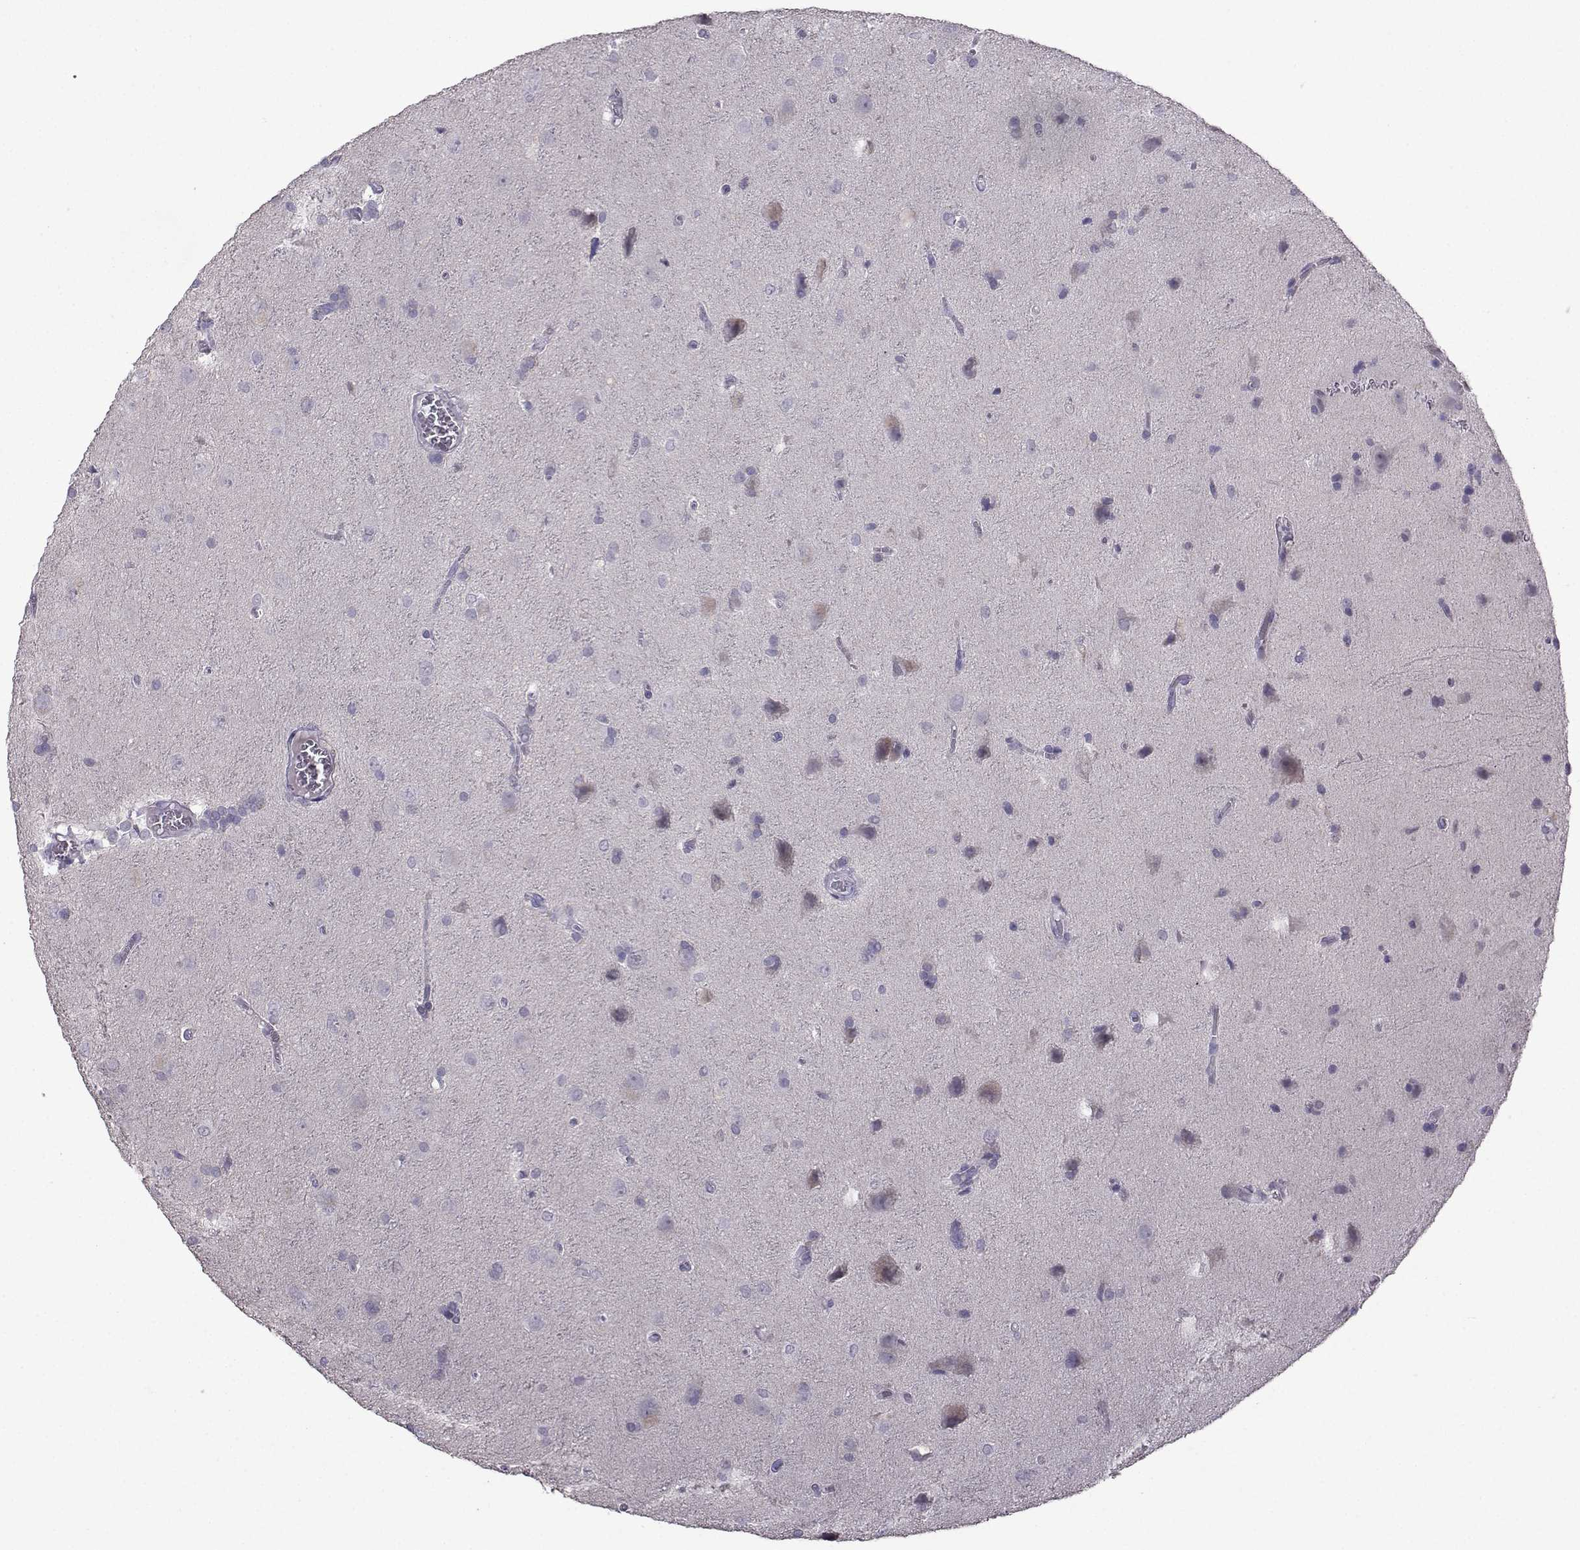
{"staining": {"intensity": "negative", "quantity": "none", "location": "none"}, "tissue": "glioma", "cell_type": "Tumor cells", "image_type": "cancer", "snomed": [{"axis": "morphology", "description": "Glioma, malignant, Low grade"}, {"axis": "topography", "description": "Brain"}], "caption": "Tumor cells are negative for protein expression in human glioma.", "gene": "CRYBB1", "patient": {"sex": "male", "age": 58}}